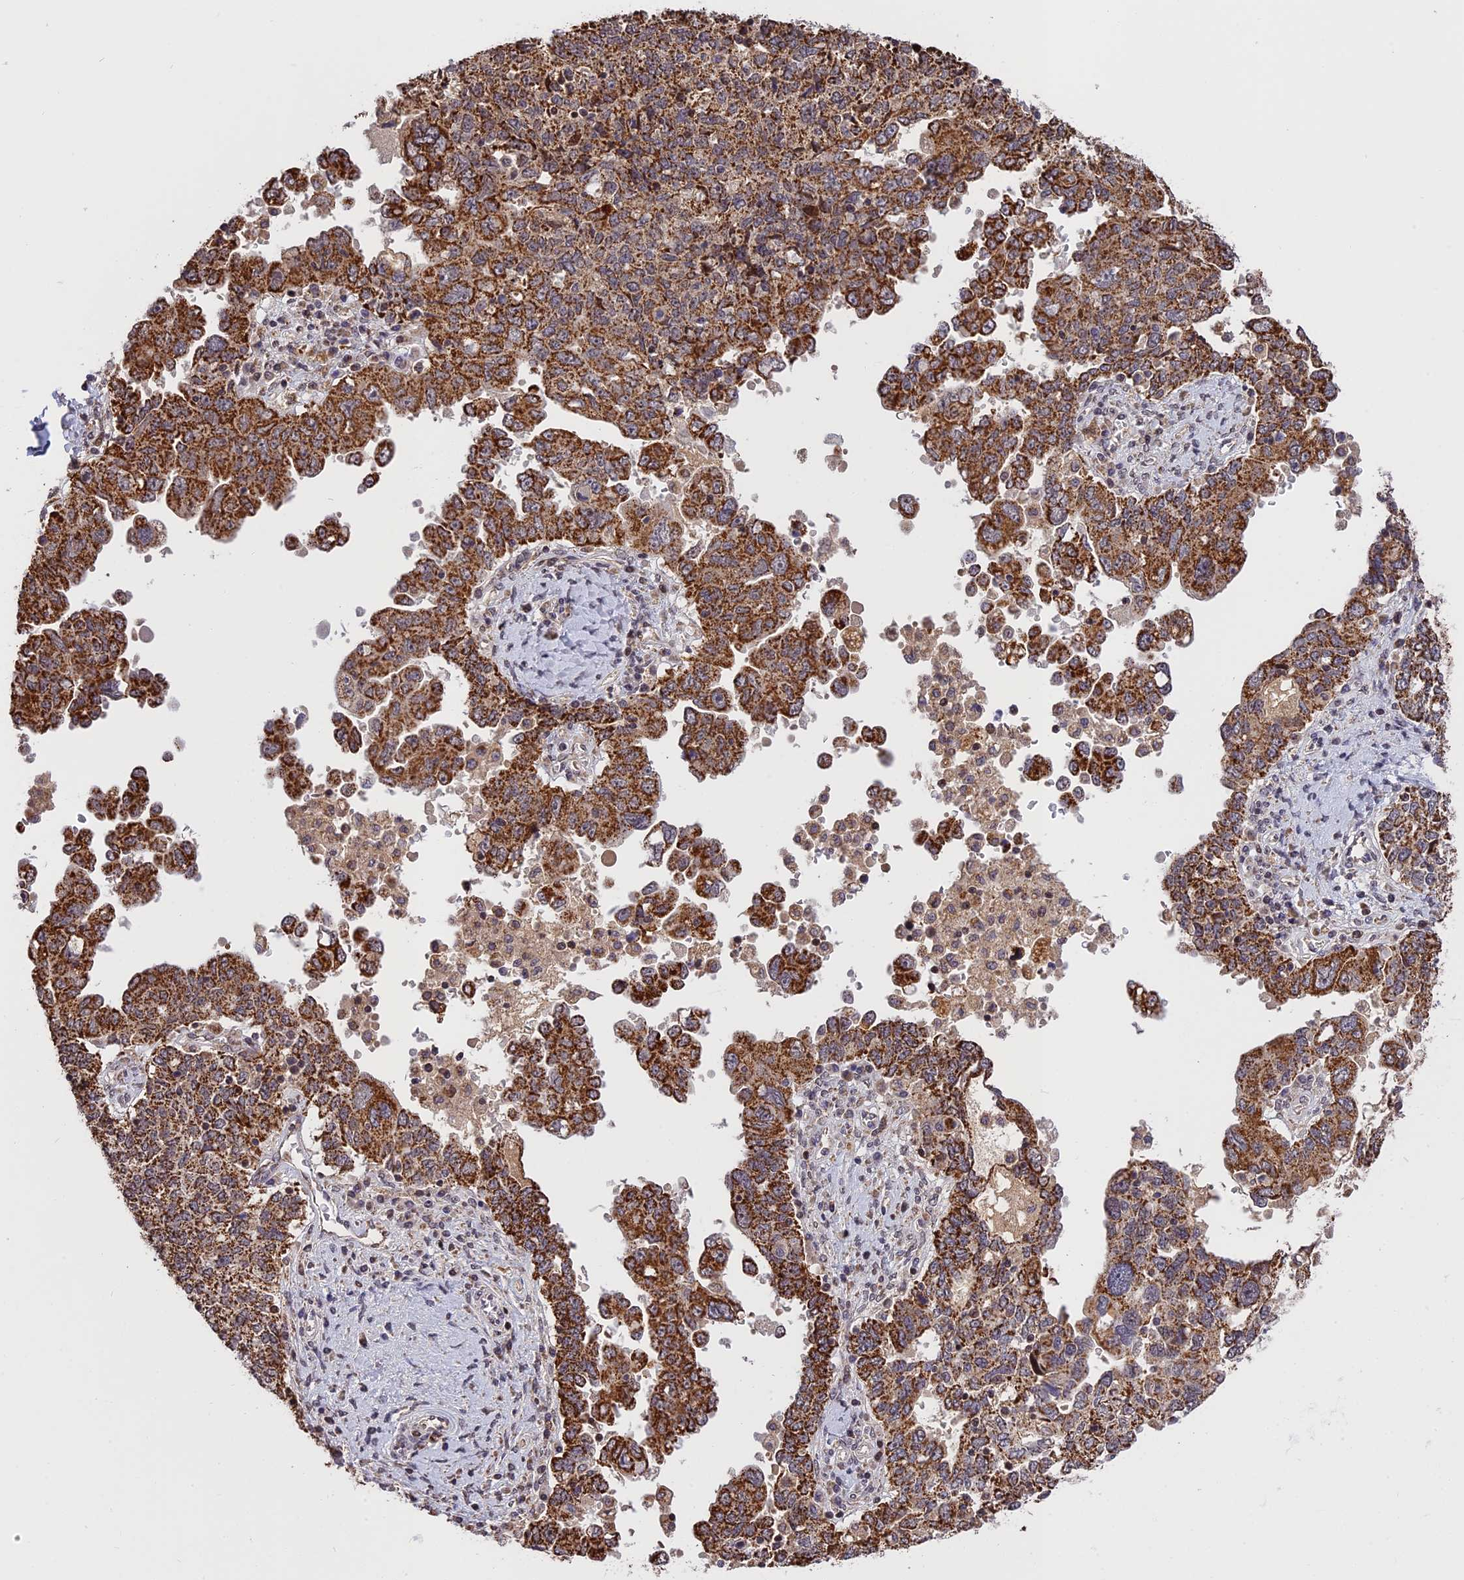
{"staining": {"intensity": "strong", "quantity": ">75%", "location": "cytoplasmic/membranous"}, "tissue": "ovarian cancer", "cell_type": "Tumor cells", "image_type": "cancer", "snomed": [{"axis": "morphology", "description": "Carcinoma, endometroid"}, {"axis": "topography", "description": "Ovary"}], "caption": "Immunohistochemistry of ovarian cancer (endometroid carcinoma) reveals high levels of strong cytoplasmic/membranous expression in approximately >75% of tumor cells. The staining was performed using DAB (3,3'-diaminobenzidine) to visualize the protein expression in brown, while the nuclei were stained in blue with hematoxylin (Magnification: 20x).", "gene": "RERGL", "patient": {"sex": "female", "age": 62}}